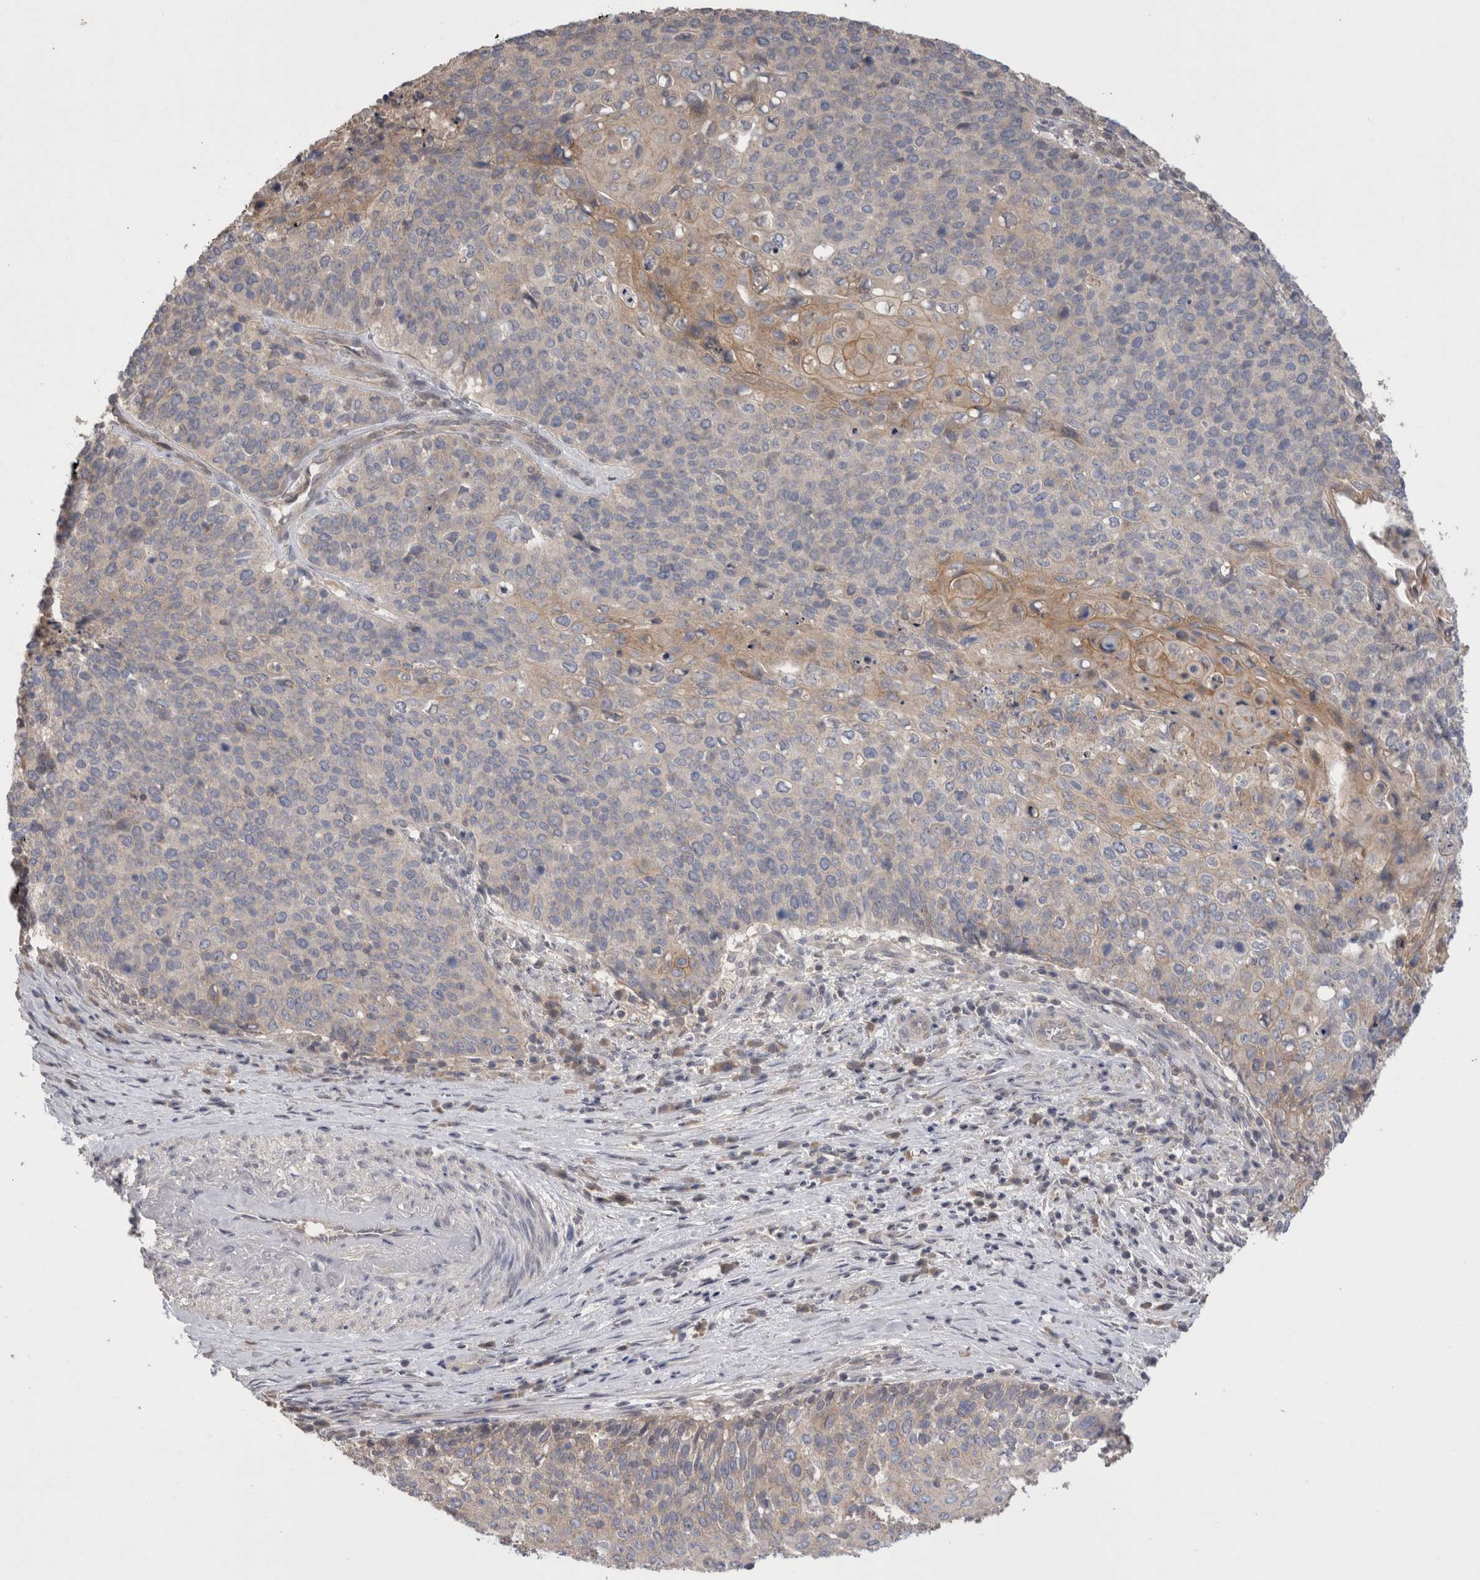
{"staining": {"intensity": "moderate", "quantity": "<25%", "location": "cytoplasmic/membranous"}, "tissue": "cervical cancer", "cell_type": "Tumor cells", "image_type": "cancer", "snomed": [{"axis": "morphology", "description": "Squamous cell carcinoma, NOS"}, {"axis": "topography", "description": "Cervix"}], "caption": "A histopathology image of cervical cancer (squamous cell carcinoma) stained for a protein shows moderate cytoplasmic/membranous brown staining in tumor cells. Ihc stains the protein of interest in brown and the nuclei are stained blue.", "gene": "OTOR", "patient": {"sex": "female", "age": 39}}